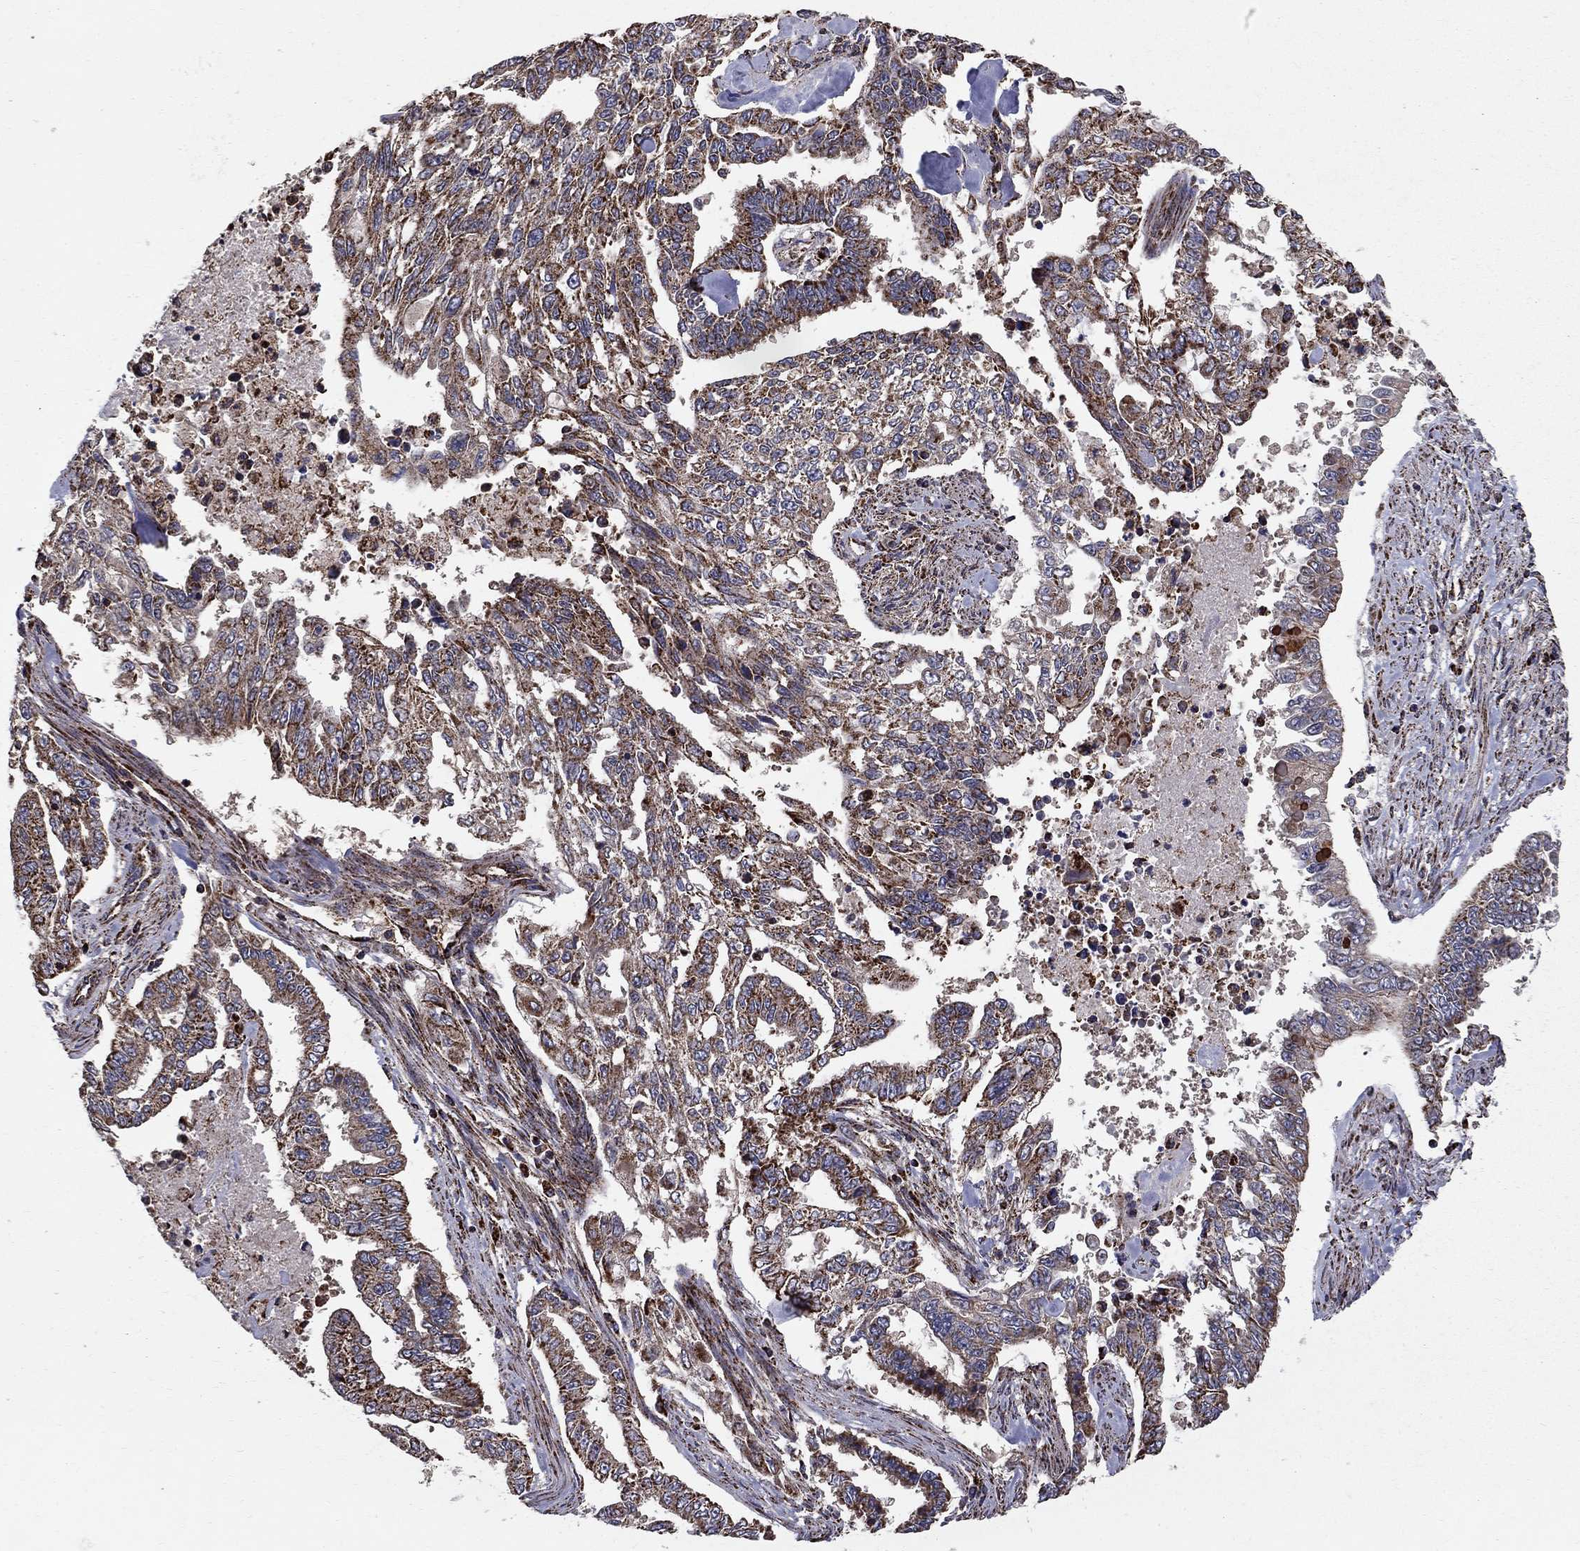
{"staining": {"intensity": "strong", "quantity": "25%-75%", "location": "cytoplasmic/membranous"}, "tissue": "endometrial cancer", "cell_type": "Tumor cells", "image_type": "cancer", "snomed": [{"axis": "morphology", "description": "Adenocarcinoma, NOS"}, {"axis": "topography", "description": "Uterus"}], "caption": "About 25%-75% of tumor cells in human adenocarcinoma (endometrial) show strong cytoplasmic/membranous protein positivity as visualized by brown immunohistochemical staining.", "gene": "NDUFS8", "patient": {"sex": "female", "age": 59}}